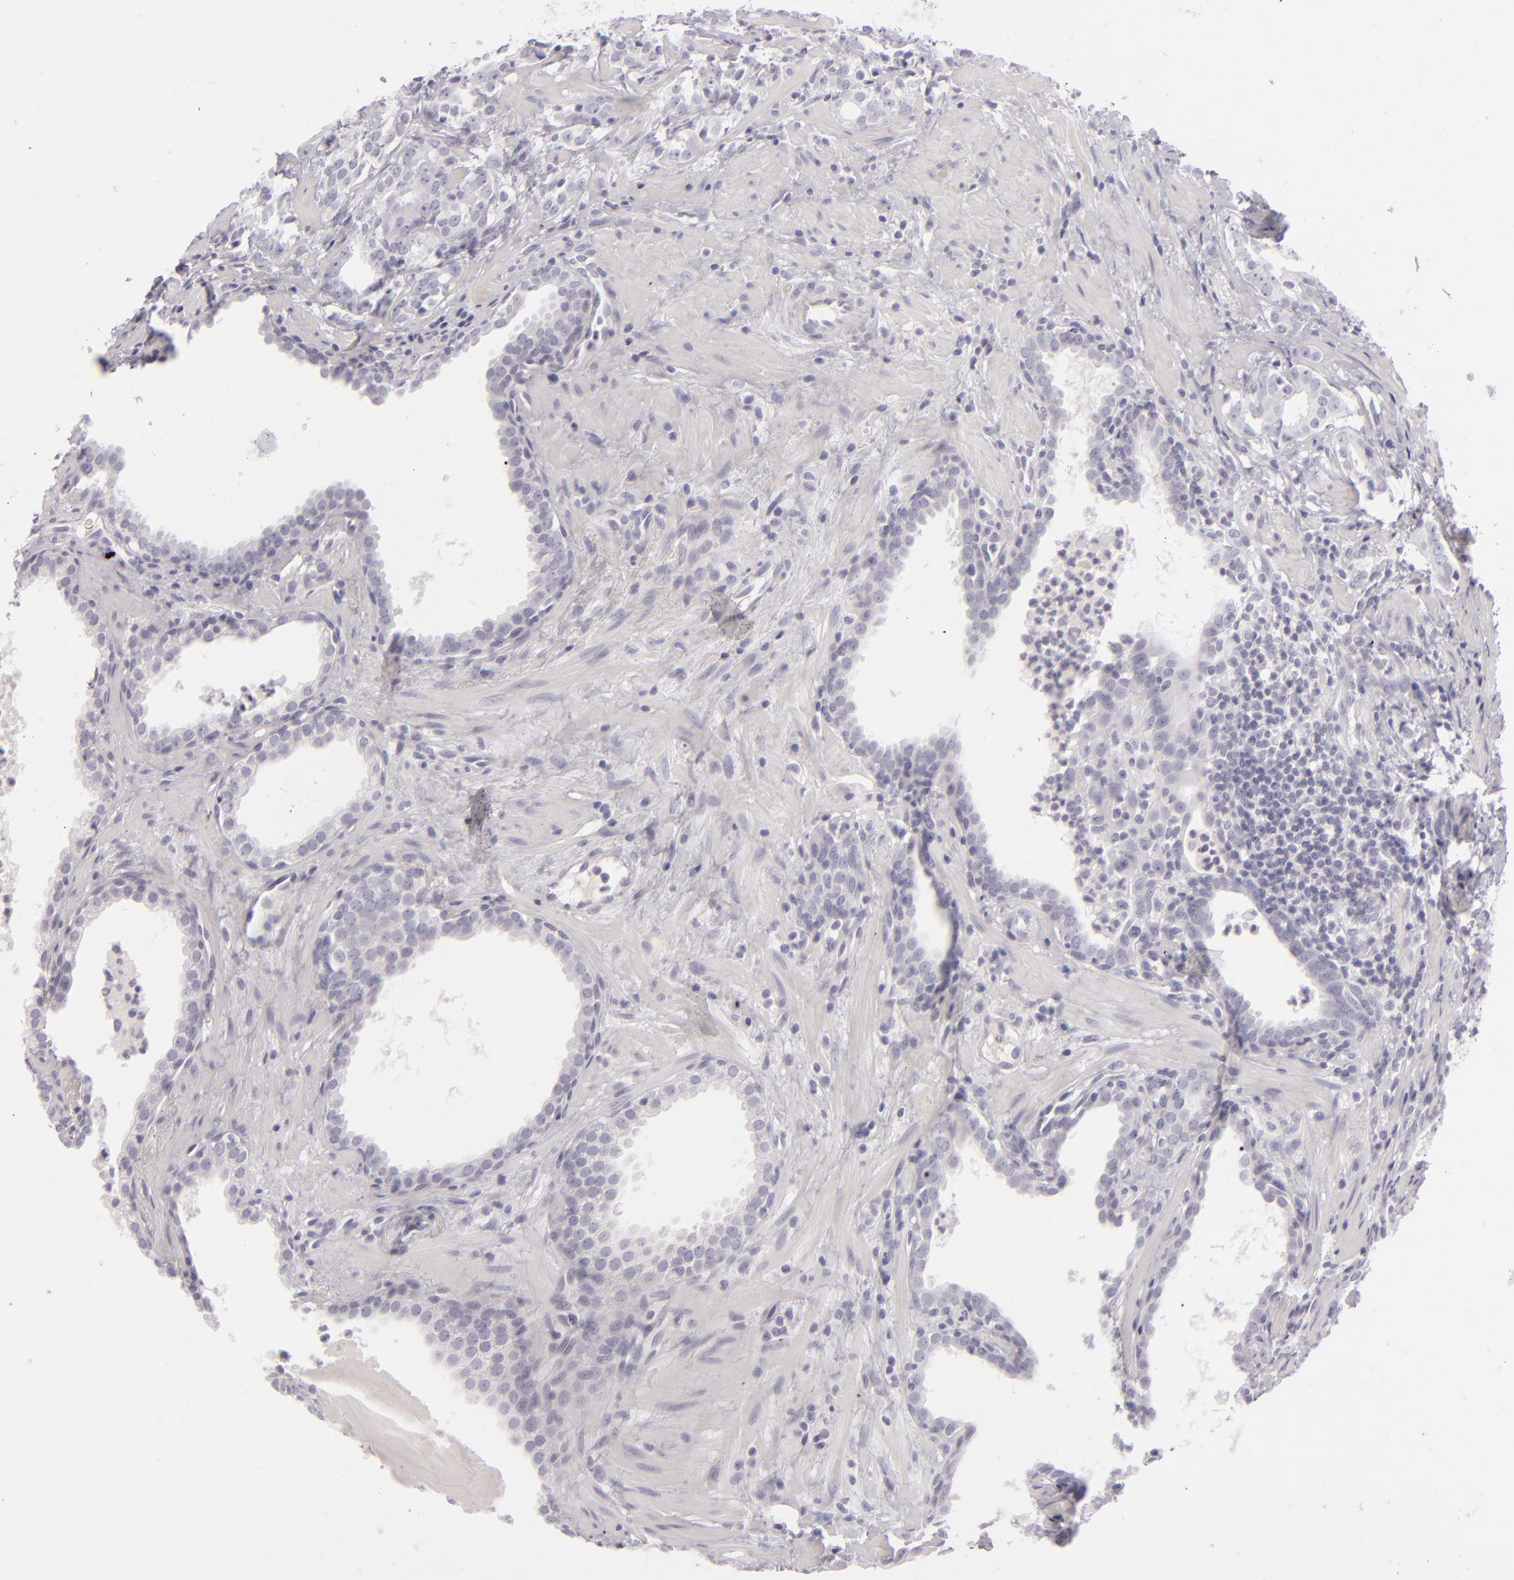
{"staining": {"intensity": "negative", "quantity": "none", "location": "none"}, "tissue": "prostate cancer", "cell_type": "Tumor cells", "image_type": "cancer", "snomed": [{"axis": "morphology", "description": "Adenocarcinoma, Low grade"}, {"axis": "topography", "description": "Prostate"}], "caption": "IHC histopathology image of human prostate cancer stained for a protein (brown), which demonstrates no positivity in tumor cells.", "gene": "CDX2", "patient": {"sex": "male", "age": 59}}